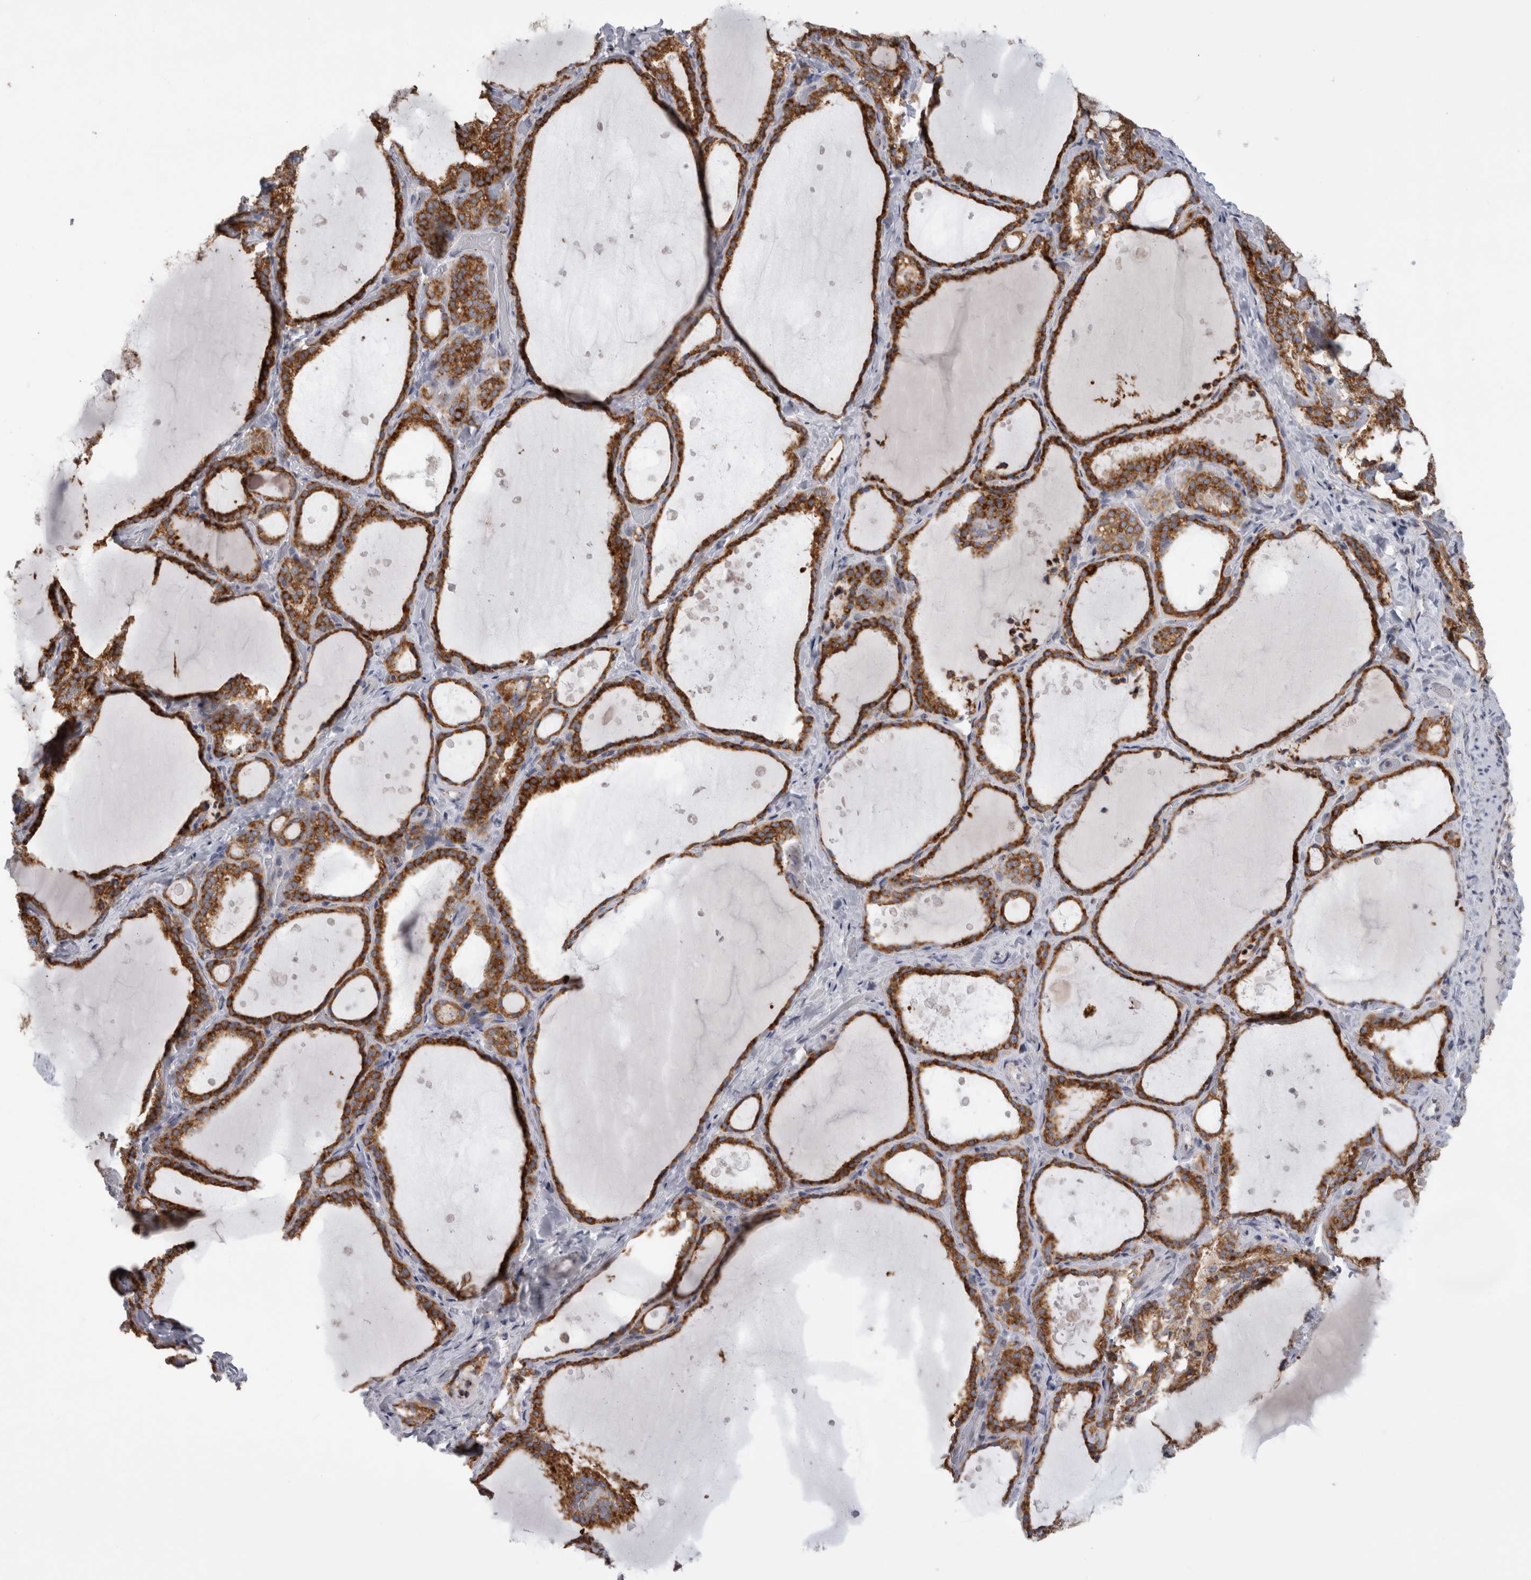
{"staining": {"intensity": "strong", "quantity": ">75%", "location": "cytoplasmic/membranous"}, "tissue": "thyroid gland", "cell_type": "Glandular cells", "image_type": "normal", "snomed": [{"axis": "morphology", "description": "Normal tissue, NOS"}, {"axis": "topography", "description": "Thyroid gland"}], "caption": "An immunohistochemistry image of unremarkable tissue is shown. Protein staining in brown labels strong cytoplasmic/membranous positivity in thyroid gland within glandular cells.", "gene": "ZNF341", "patient": {"sex": "female", "age": 44}}